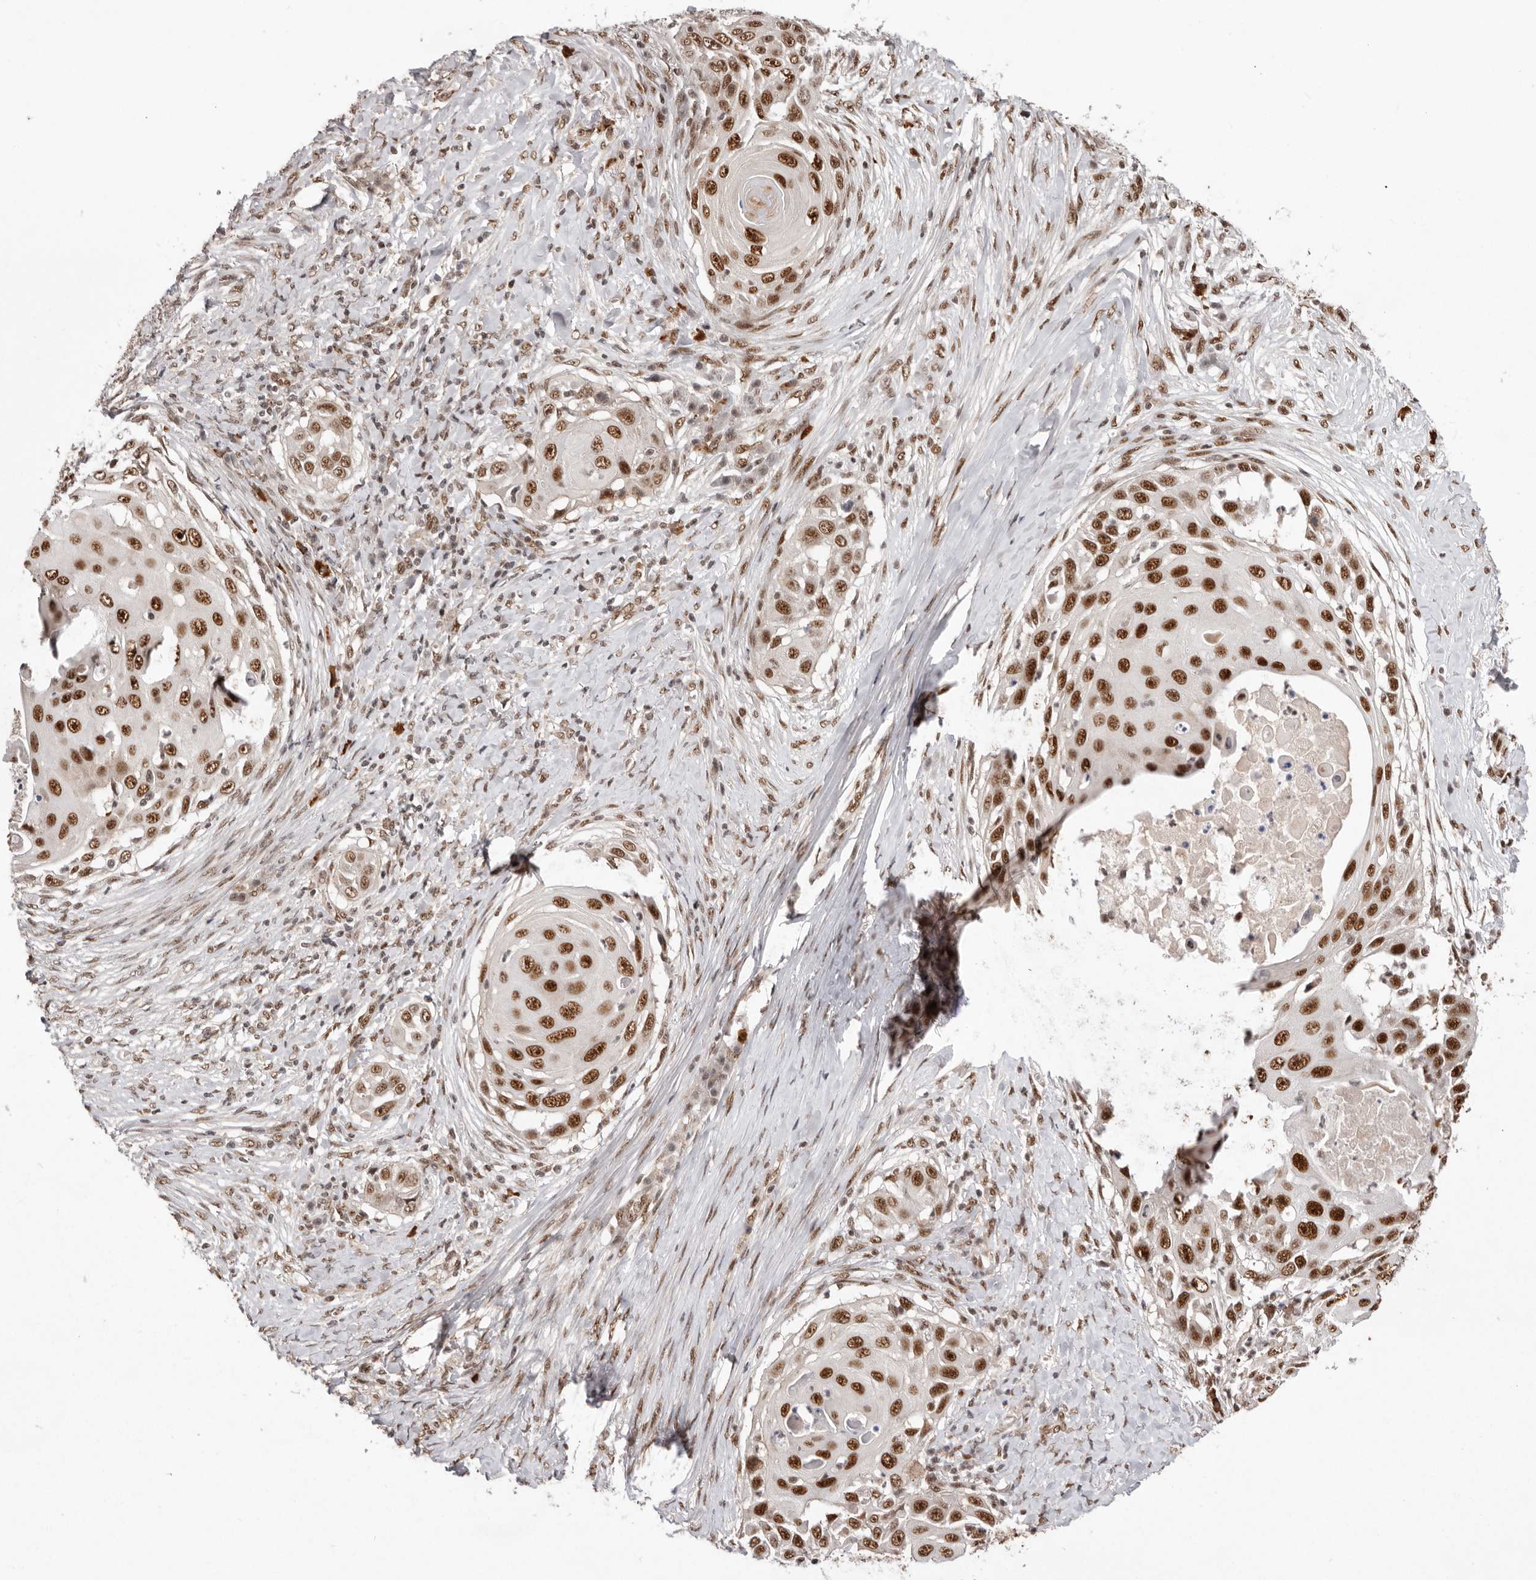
{"staining": {"intensity": "strong", "quantity": ">75%", "location": "nuclear"}, "tissue": "skin cancer", "cell_type": "Tumor cells", "image_type": "cancer", "snomed": [{"axis": "morphology", "description": "Squamous cell carcinoma, NOS"}, {"axis": "topography", "description": "Skin"}], "caption": "A photomicrograph of squamous cell carcinoma (skin) stained for a protein reveals strong nuclear brown staining in tumor cells.", "gene": "CHTOP", "patient": {"sex": "female", "age": 44}}